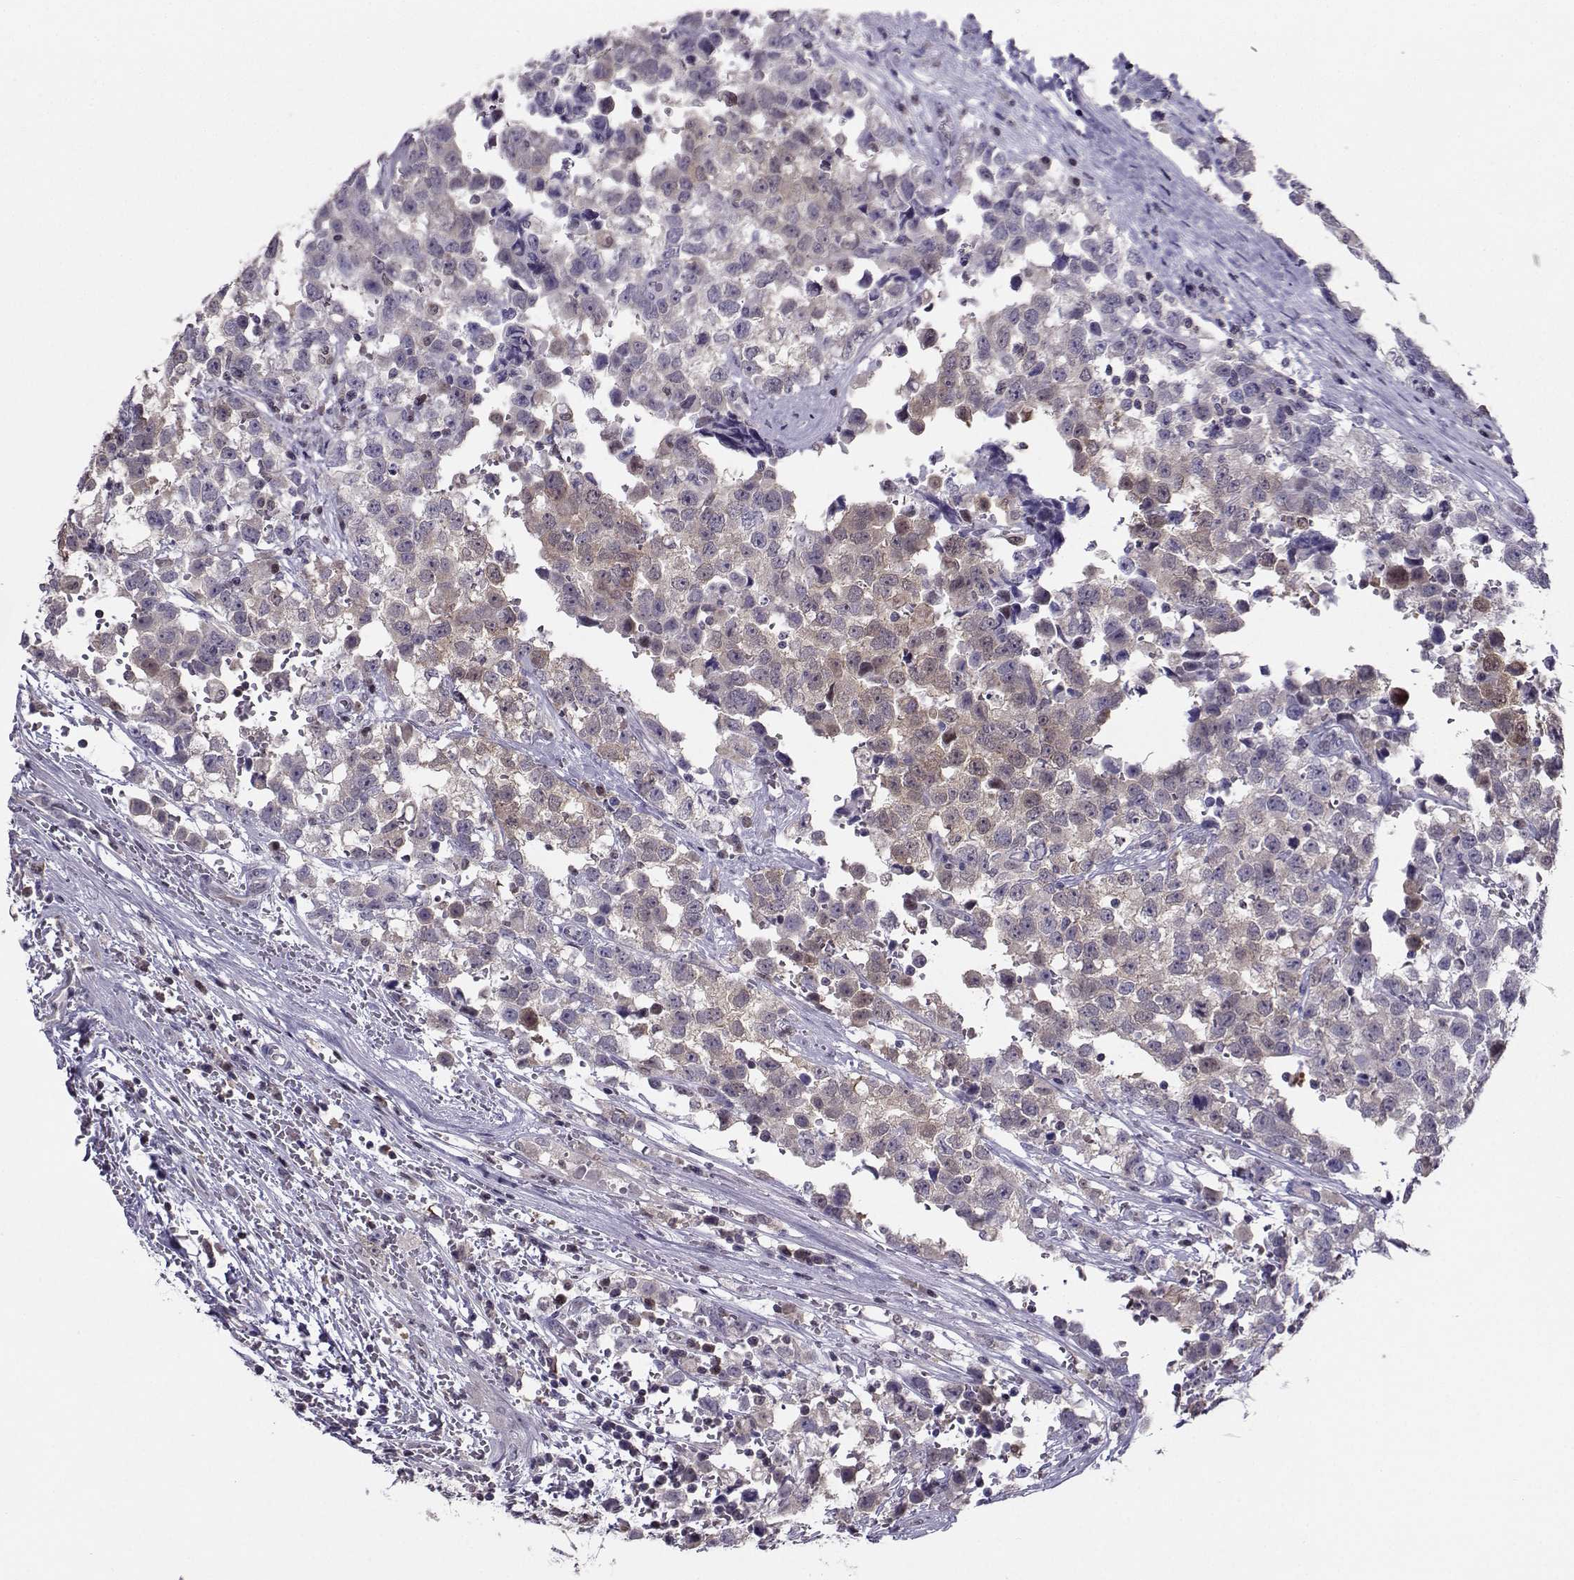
{"staining": {"intensity": "negative", "quantity": "none", "location": "none"}, "tissue": "testis cancer", "cell_type": "Tumor cells", "image_type": "cancer", "snomed": [{"axis": "morphology", "description": "Seminoma, NOS"}, {"axis": "topography", "description": "Testis"}], "caption": "The micrograph shows no significant positivity in tumor cells of testis seminoma.", "gene": "PGK1", "patient": {"sex": "male", "age": 34}}